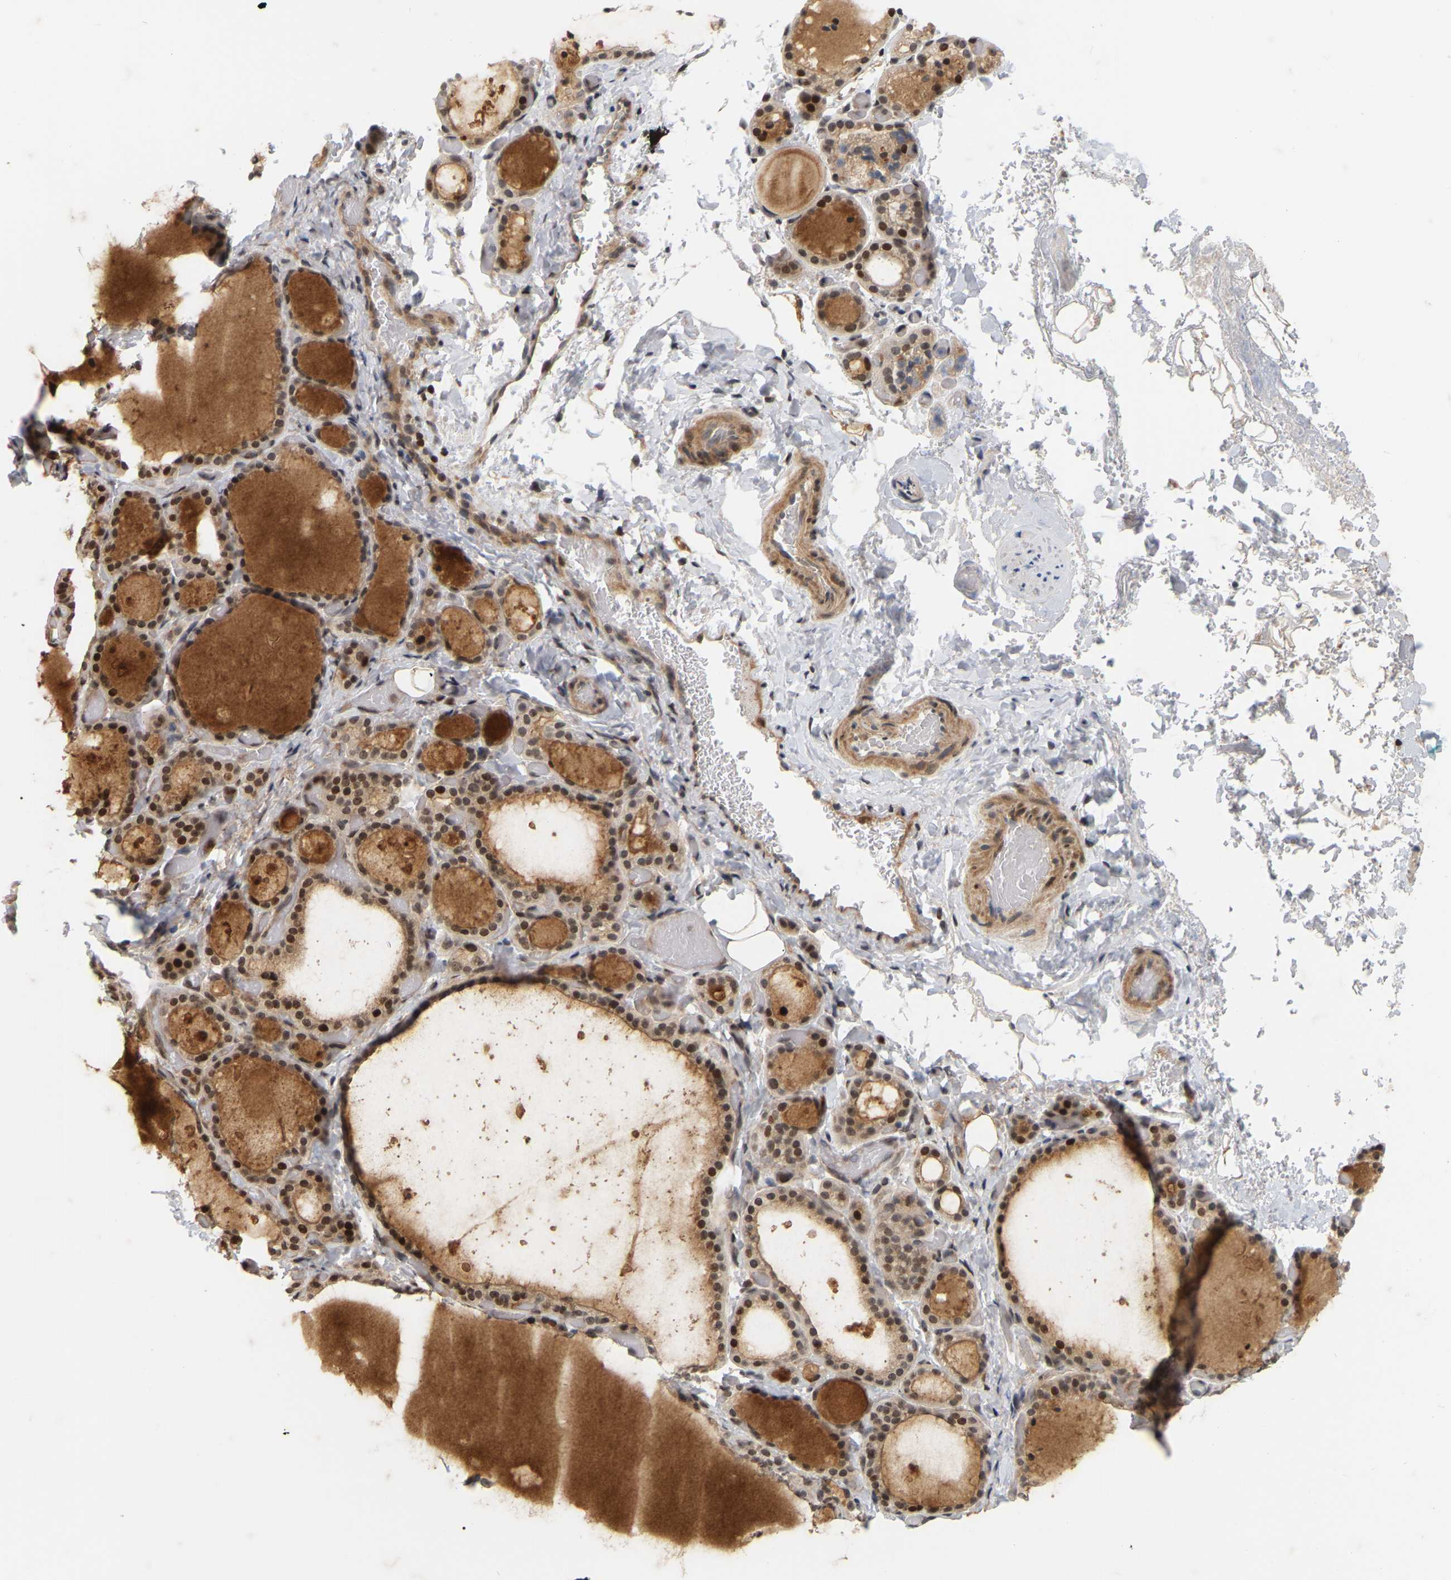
{"staining": {"intensity": "moderate", "quantity": ">75%", "location": "cytoplasmic/membranous,nuclear"}, "tissue": "thyroid gland", "cell_type": "Glandular cells", "image_type": "normal", "snomed": [{"axis": "morphology", "description": "Normal tissue, NOS"}, {"axis": "topography", "description": "Thyroid gland"}], "caption": "This histopathology image reveals IHC staining of benign human thyroid gland, with medium moderate cytoplasmic/membranous,nuclear positivity in approximately >75% of glandular cells.", "gene": "NFE2L2", "patient": {"sex": "female", "age": 44}}